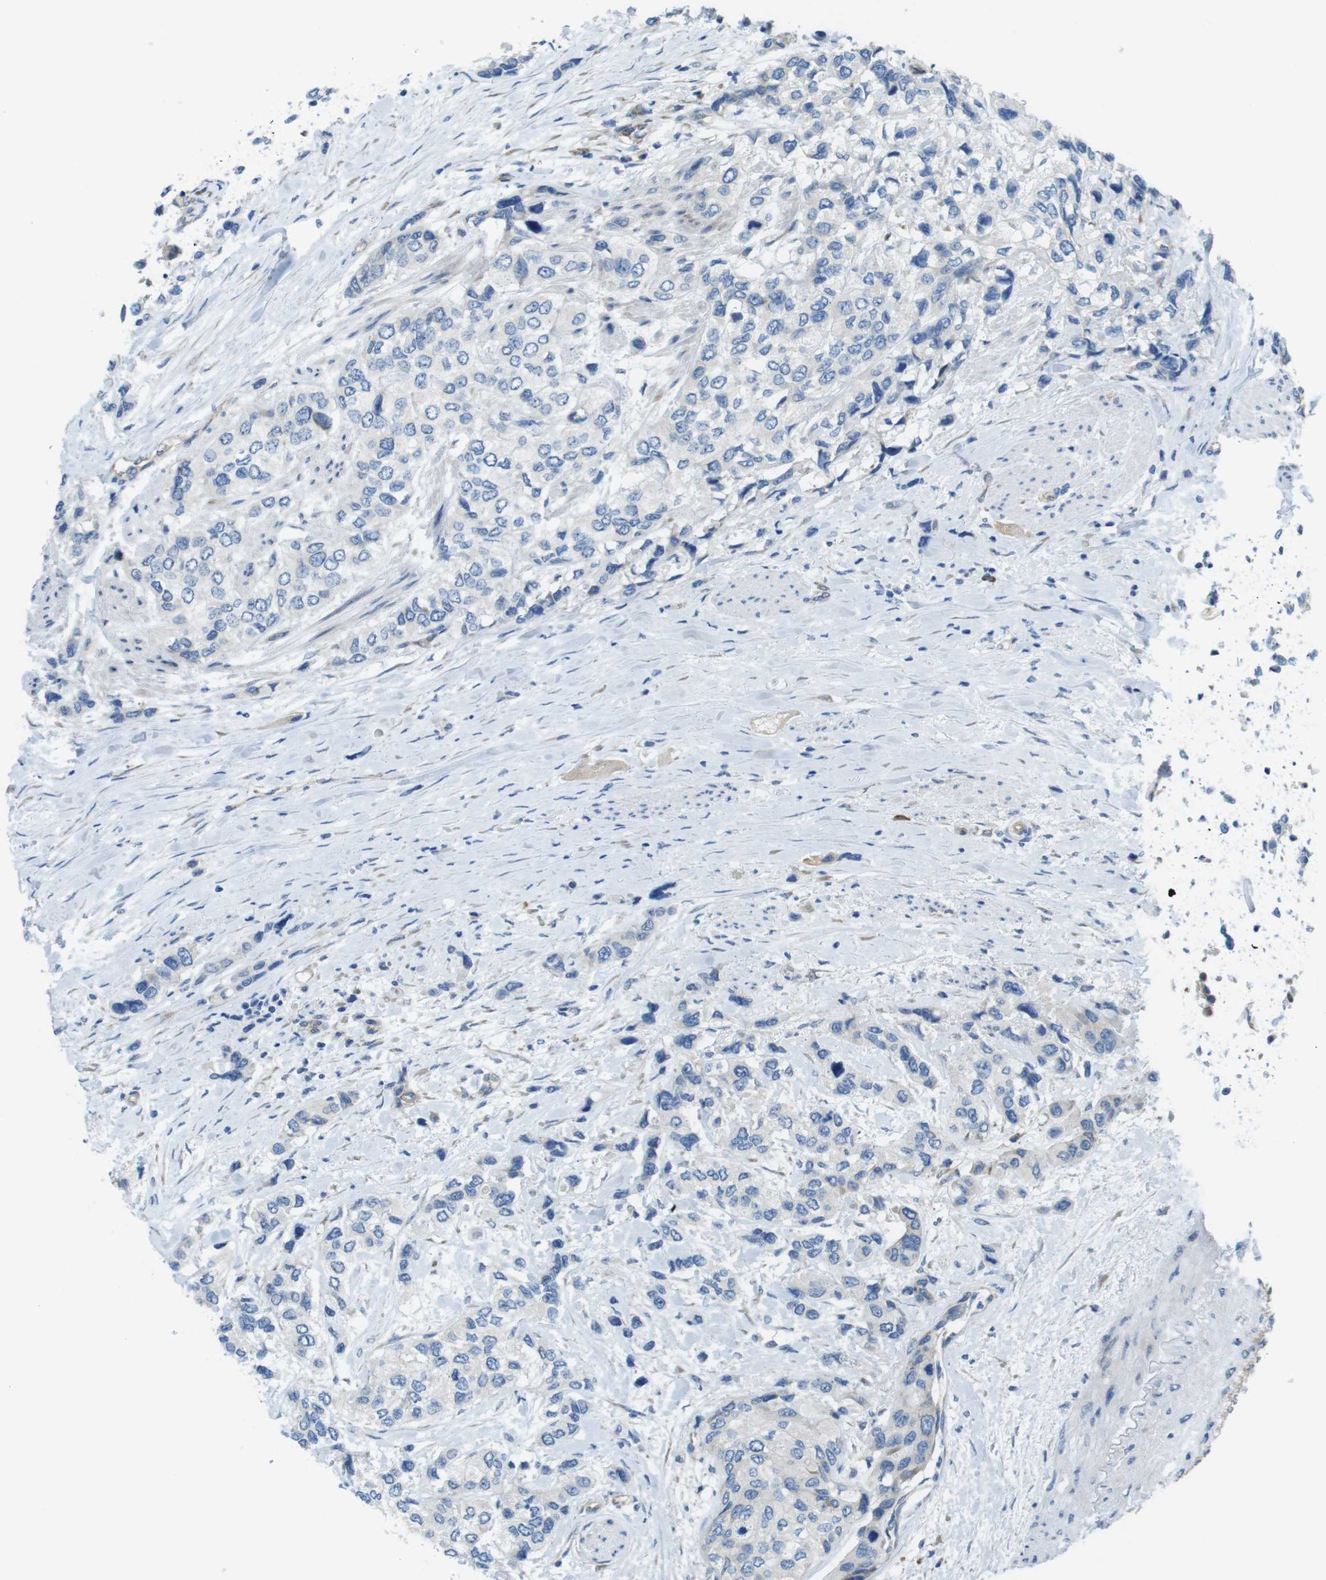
{"staining": {"intensity": "negative", "quantity": "none", "location": "none"}, "tissue": "urothelial cancer", "cell_type": "Tumor cells", "image_type": "cancer", "snomed": [{"axis": "morphology", "description": "Urothelial carcinoma, High grade"}, {"axis": "topography", "description": "Urinary bladder"}], "caption": "This photomicrograph is of high-grade urothelial carcinoma stained with immunohistochemistry (IHC) to label a protein in brown with the nuclei are counter-stained blue. There is no expression in tumor cells.", "gene": "TMEM234", "patient": {"sex": "female", "age": 56}}